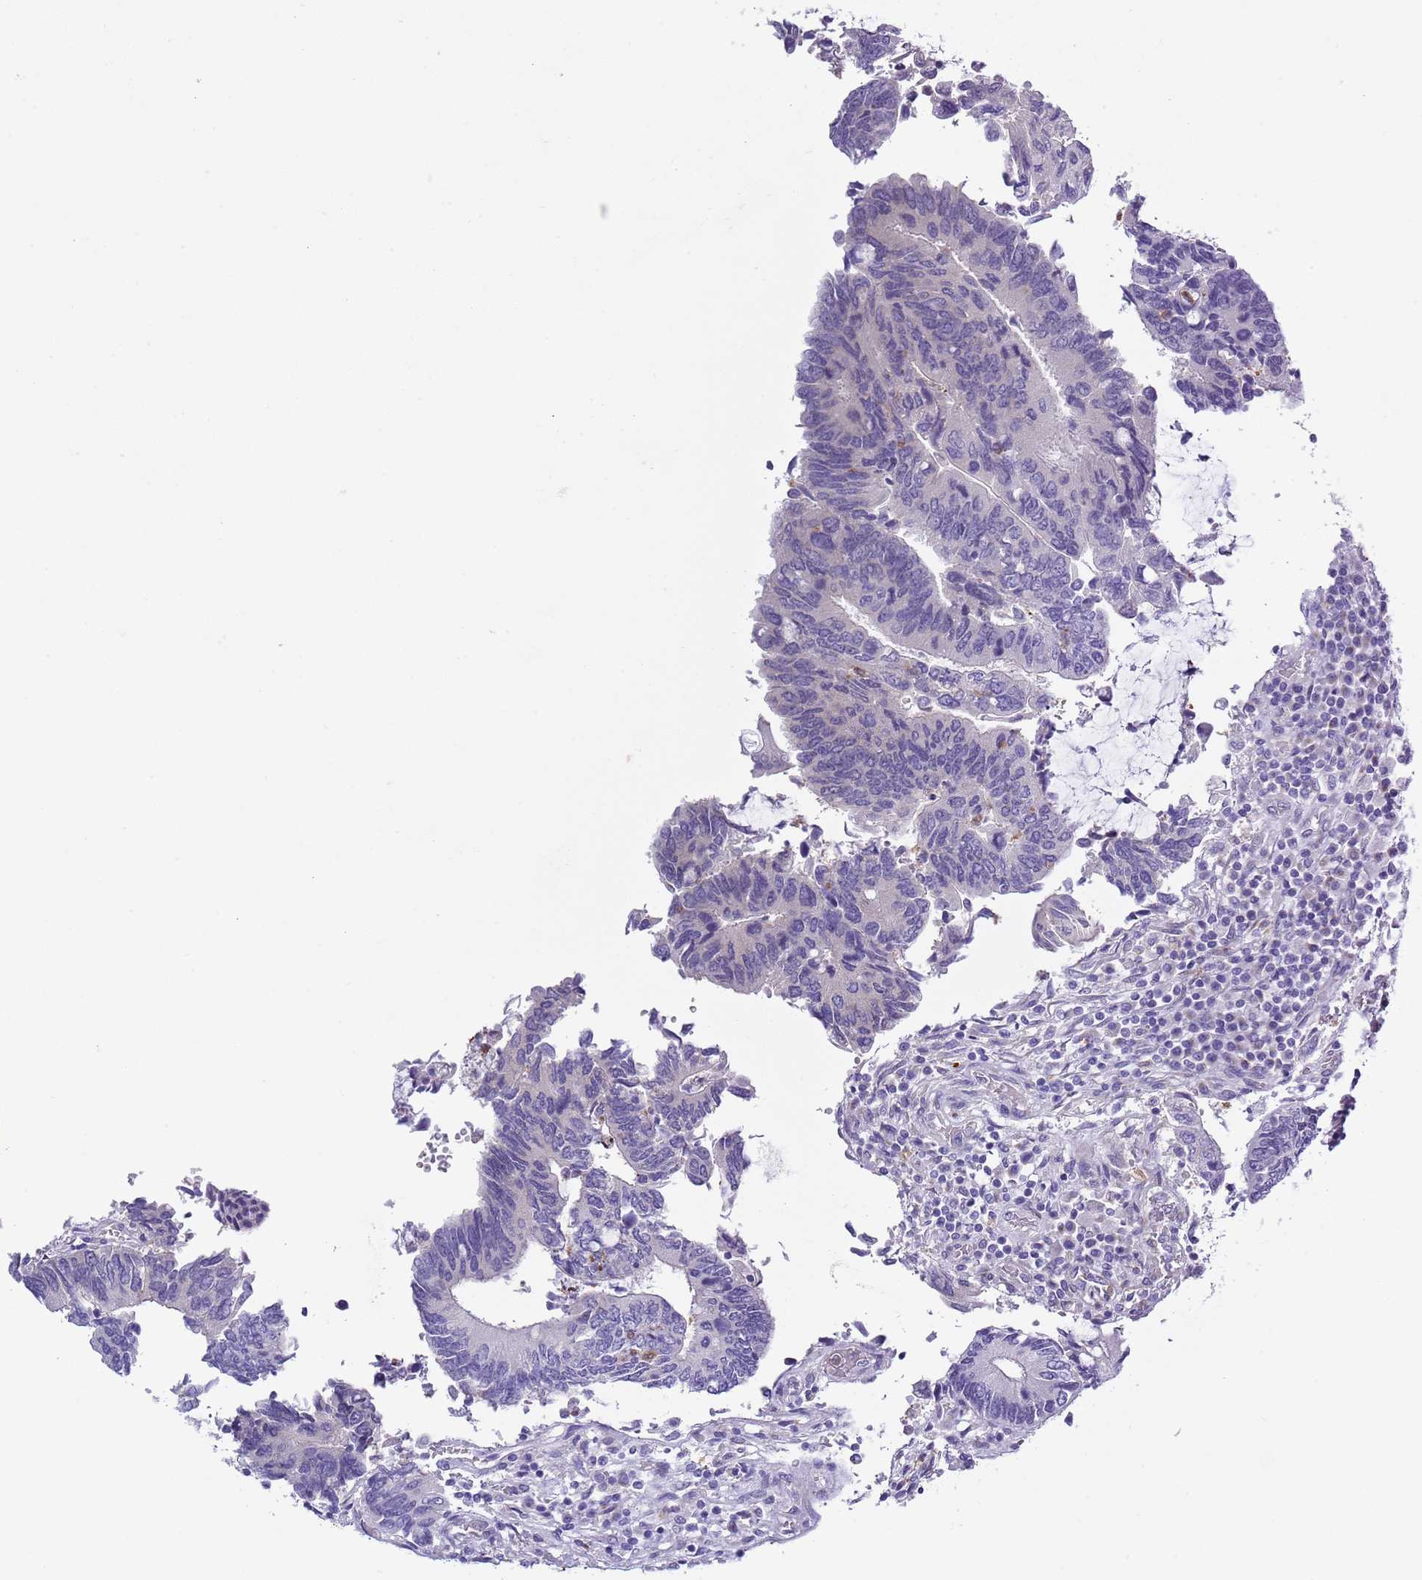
{"staining": {"intensity": "negative", "quantity": "none", "location": "none"}, "tissue": "colorectal cancer", "cell_type": "Tumor cells", "image_type": "cancer", "snomed": [{"axis": "morphology", "description": "Adenocarcinoma, NOS"}, {"axis": "topography", "description": "Colon"}], "caption": "A histopathology image of human colorectal cancer (adenocarcinoma) is negative for staining in tumor cells. (Stains: DAB (3,3'-diaminobenzidine) immunohistochemistry with hematoxylin counter stain, Microscopy: brightfield microscopy at high magnification).", "gene": "ZFP2", "patient": {"sex": "male", "age": 87}}